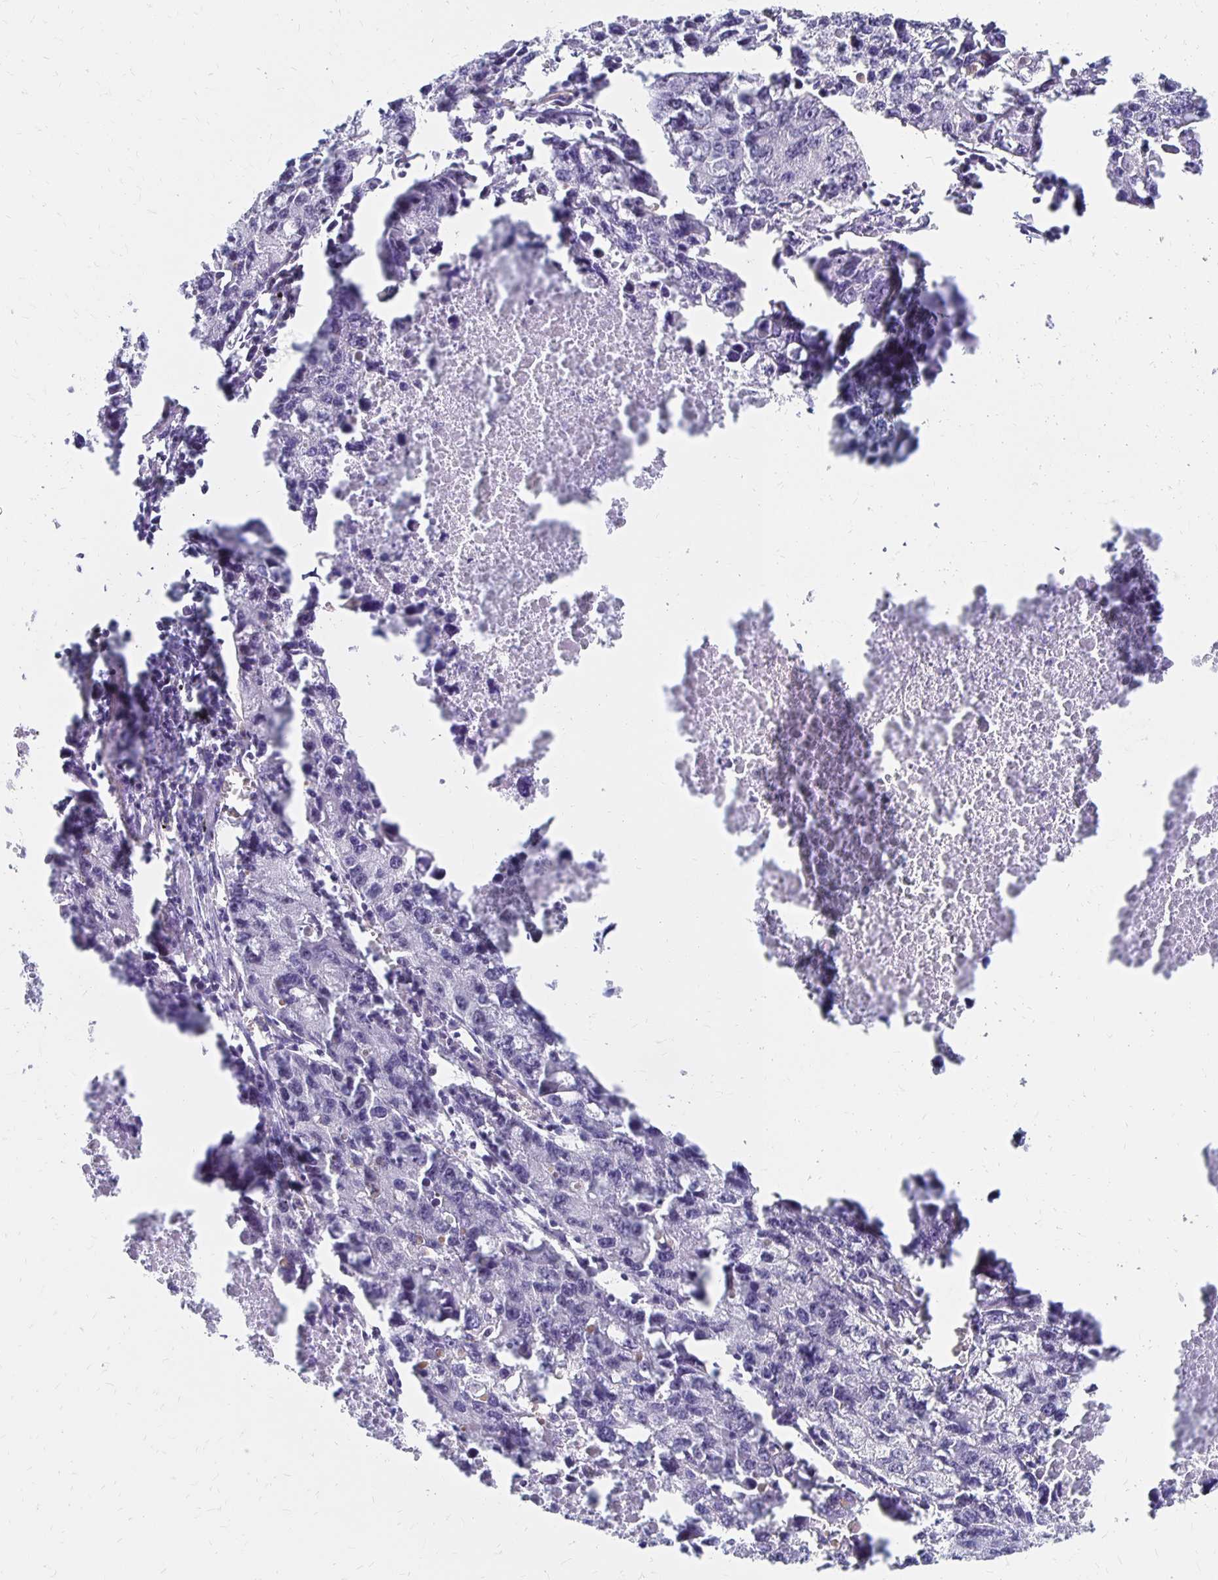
{"staining": {"intensity": "negative", "quantity": "none", "location": "none"}, "tissue": "lung cancer", "cell_type": "Tumor cells", "image_type": "cancer", "snomed": [{"axis": "morphology", "description": "Adenocarcinoma, NOS"}, {"axis": "topography", "description": "Lung"}], "caption": "Tumor cells are negative for brown protein staining in adenocarcinoma (lung). (Stains: DAB (3,3'-diaminobenzidine) immunohistochemistry with hematoxylin counter stain, Microscopy: brightfield microscopy at high magnification).", "gene": "SYT2", "patient": {"sex": "female", "age": 51}}